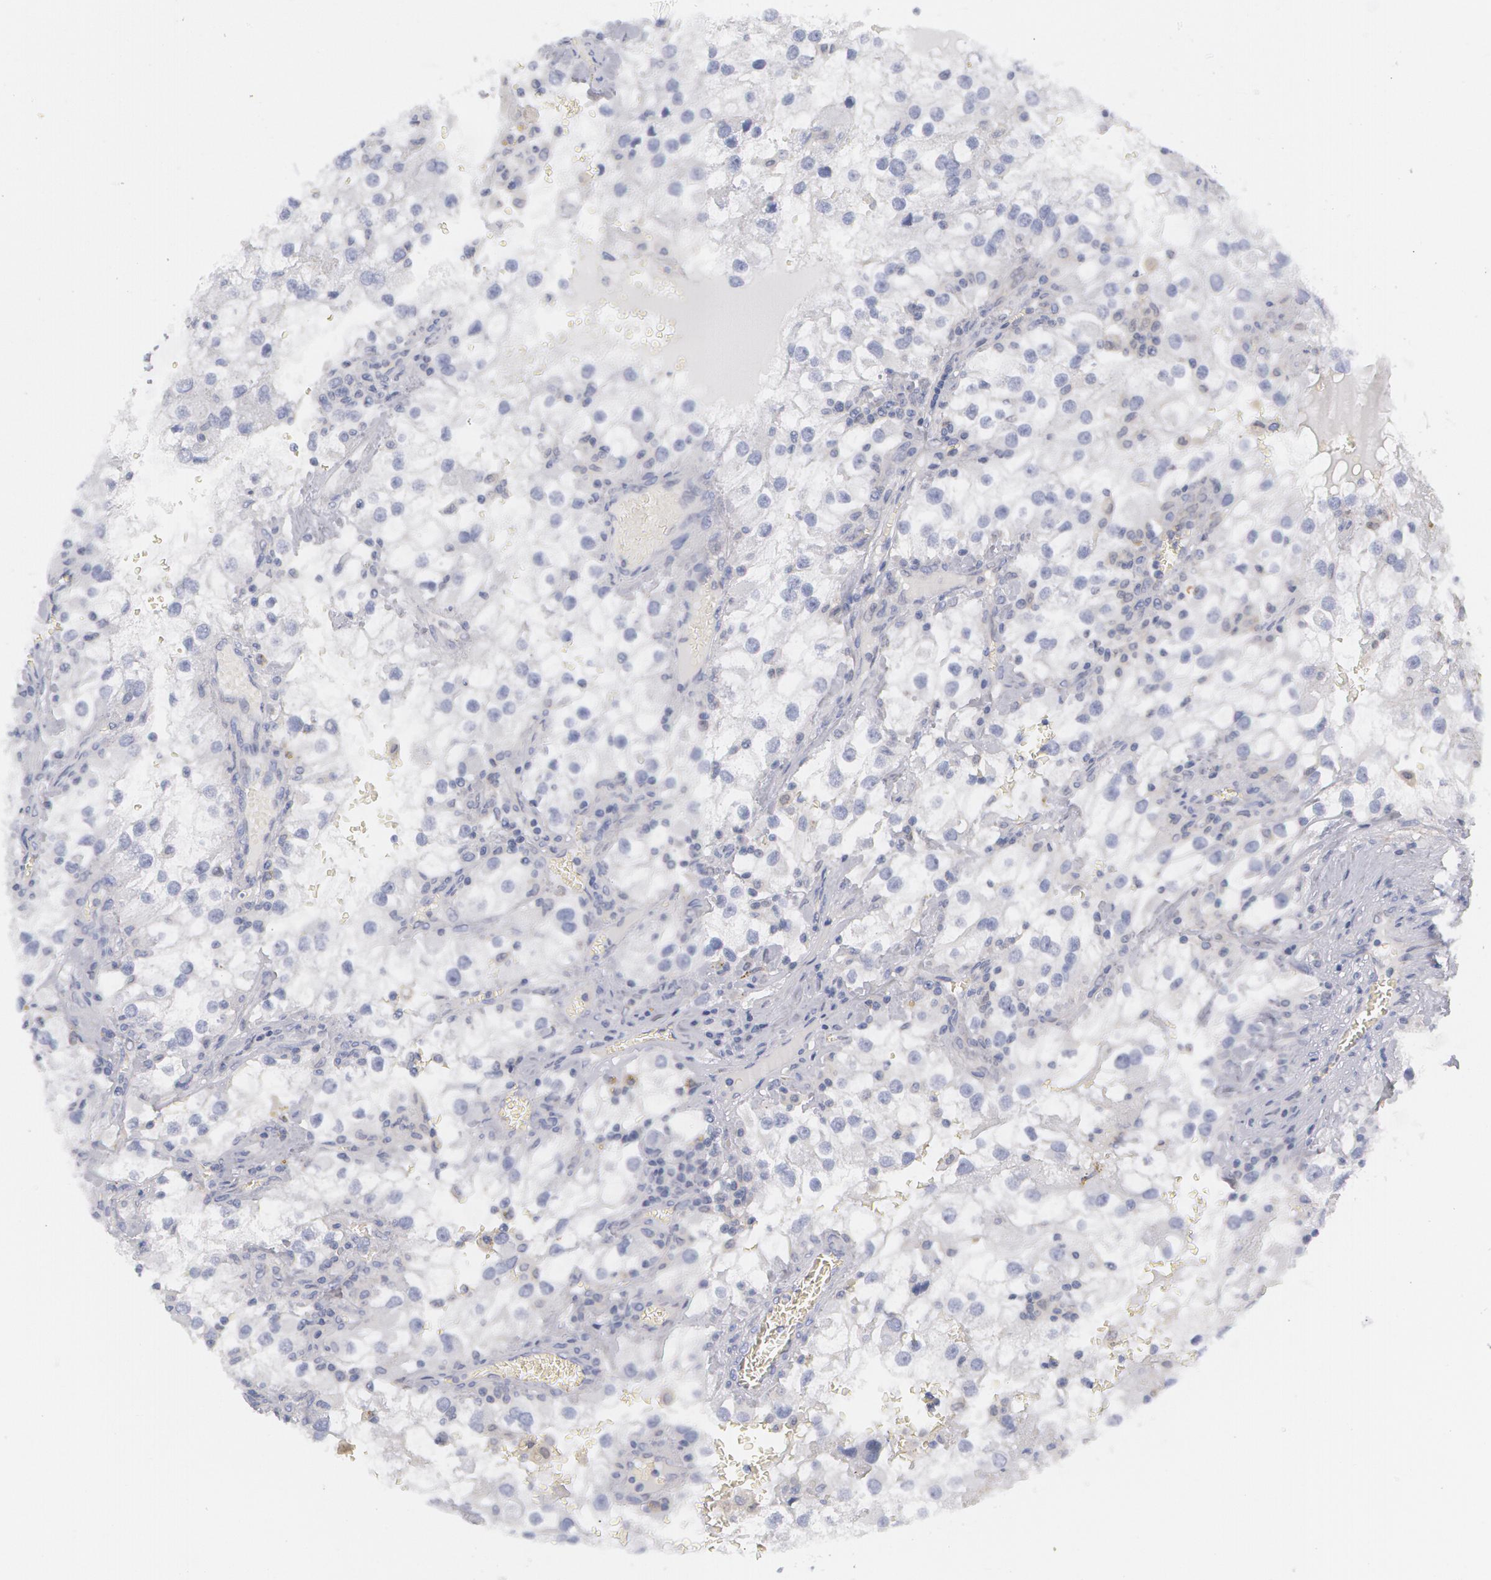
{"staining": {"intensity": "negative", "quantity": "none", "location": "none"}, "tissue": "renal cancer", "cell_type": "Tumor cells", "image_type": "cancer", "snomed": [{"axis": "morphology", "description": "Adenocarcinoma, NOS"}, {"axis": "topography", "description": "Kidney"}], "caption": "A photomicrograph of human renal cancer (adenocarcinoma) is negative for staining in tumor cells.", "gene": "TXNRD1", "patient": {"sex": "female", "age": 52}}